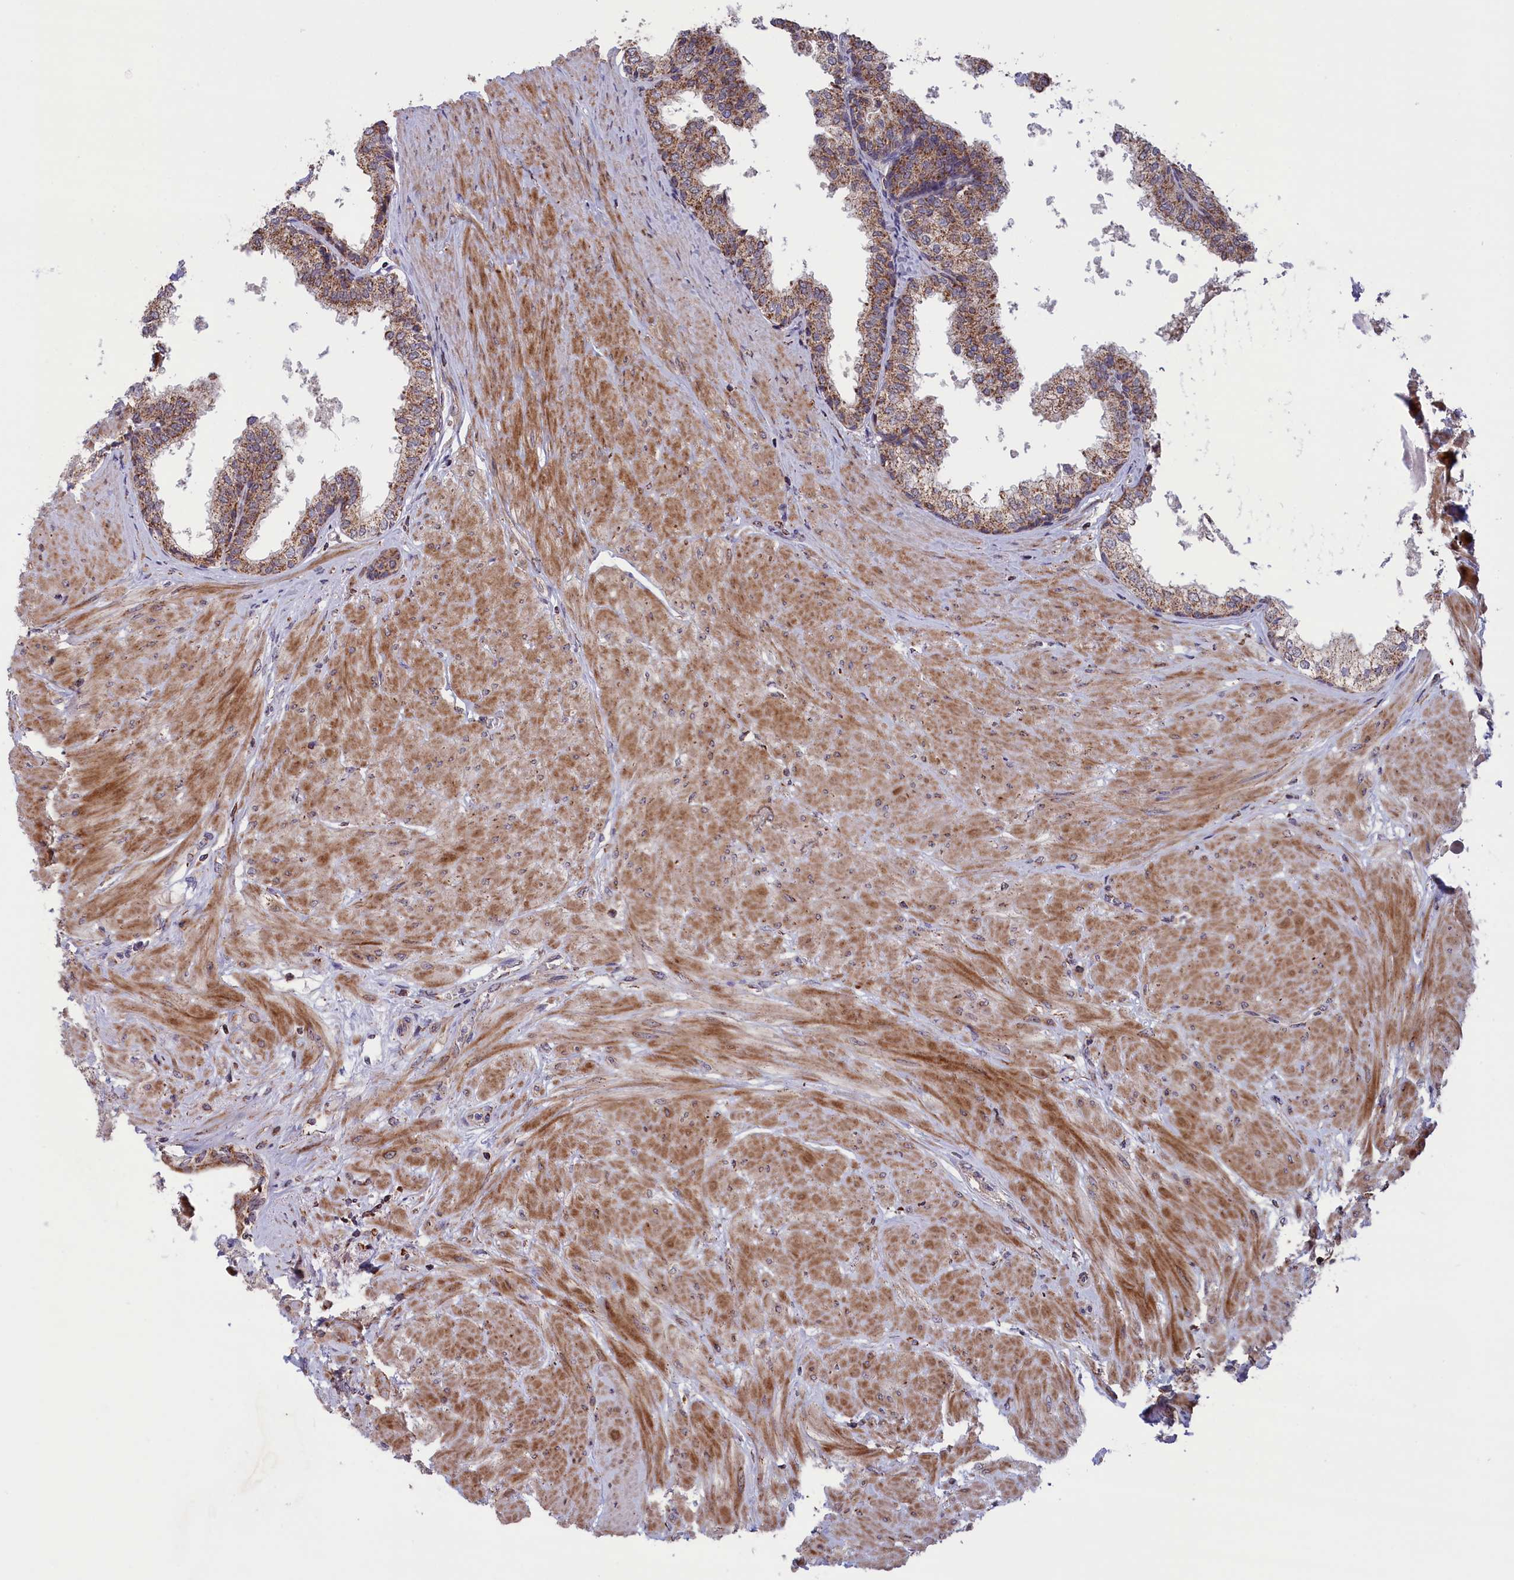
{"staining": {"intensity": "moderate", "quantity": "<25%", "location": "cytoplasmic/membranous"}, "tissue": "prostate", "cell_type": "Glandular cells", "image_type": "normal", "snomed": [{"axis": "morphology", "description": "Normal tissue, NOS"}, {"axis": "topography", "description": "Prostate"}], "caption": "The photomicrograph reveals a brown stain indicating the presence of a protein in the cytoplasmic/membranous of glandular cells in prostate.", "gene": "TIMM44", "patient": {"sex": "male", "age": 48}}